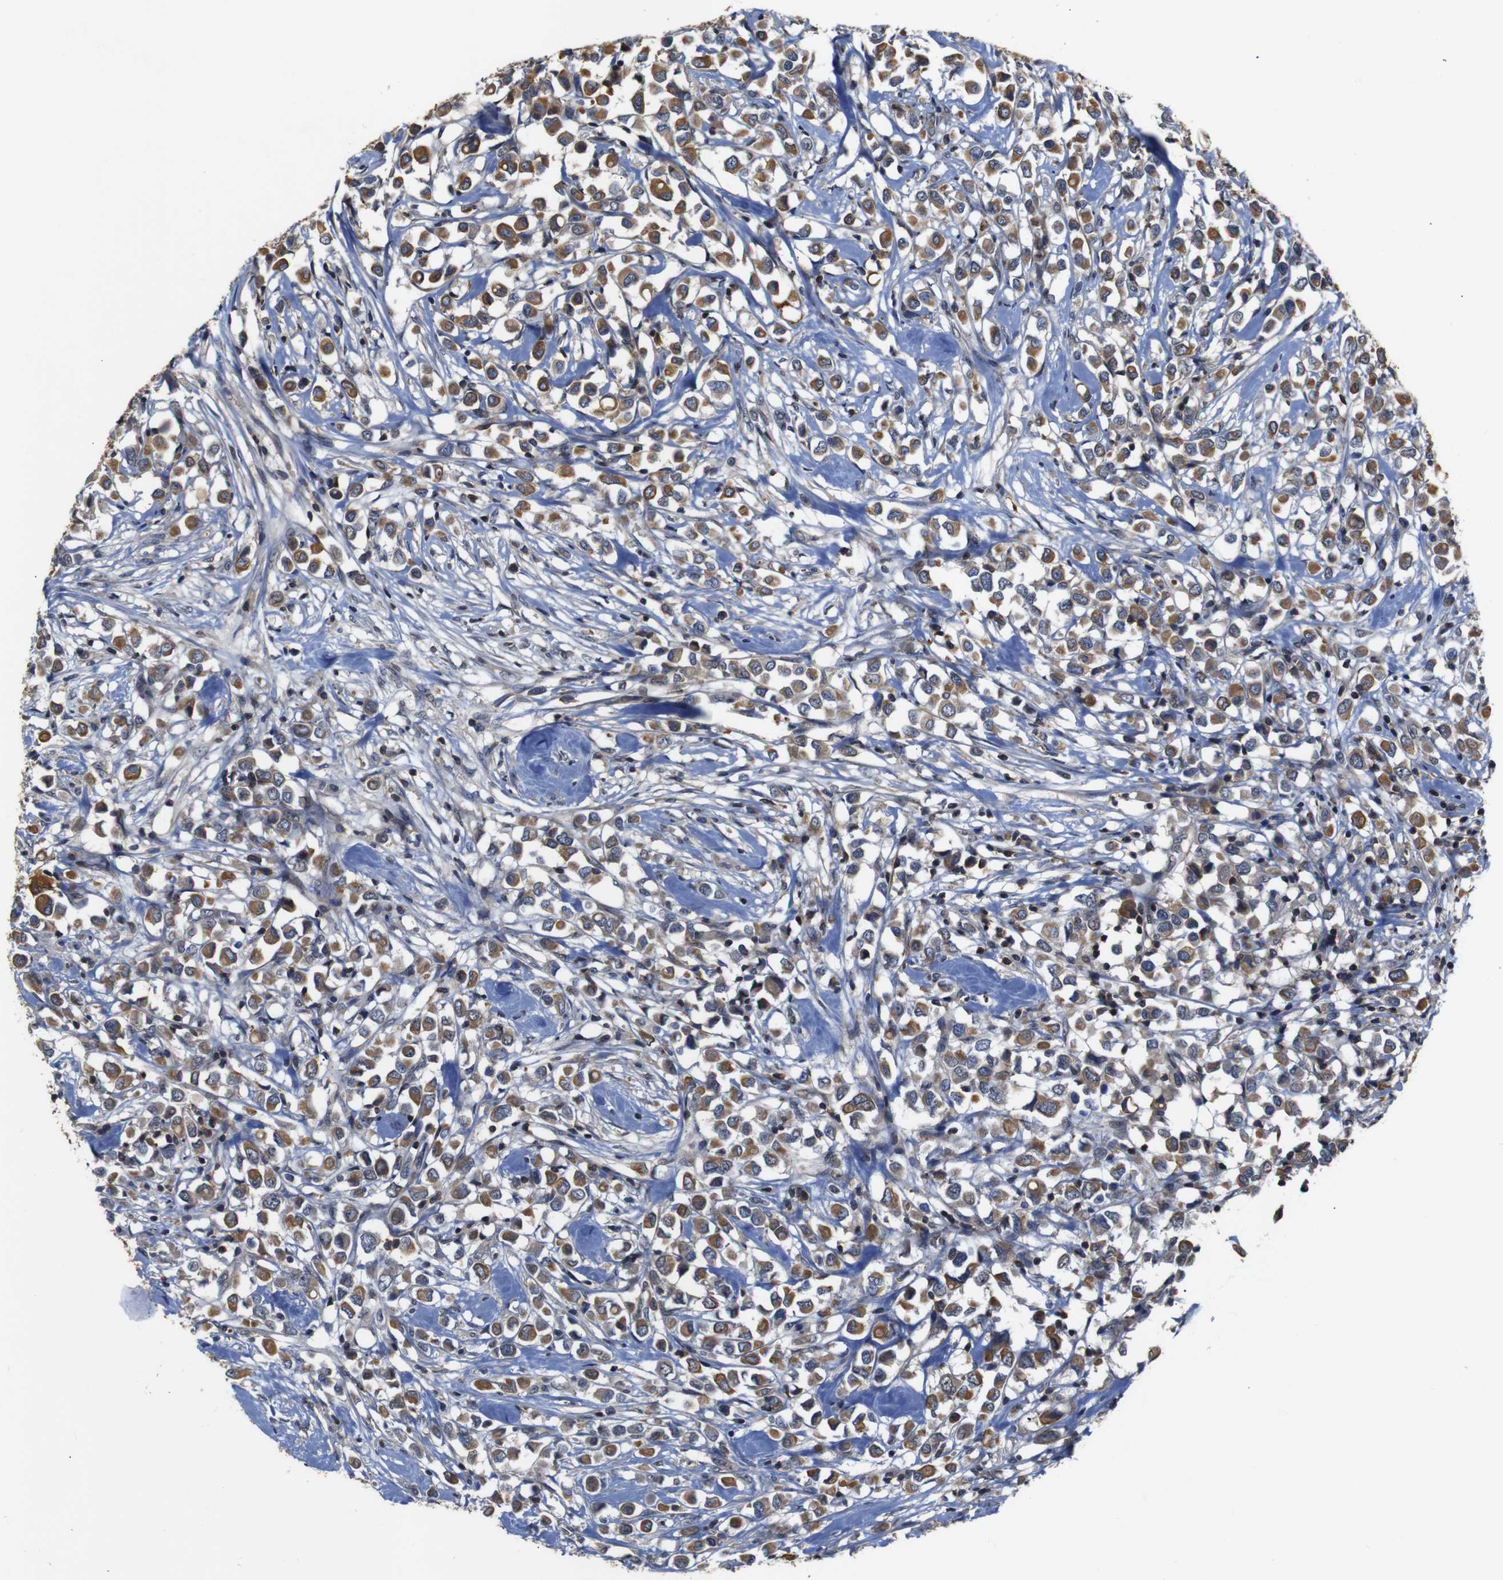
{"staining": {"intensity": "moderate", "quantity": ">75%", "location": "cytoplasmic/membranous"}, "tissue": "breast cancer", "cell_type": "Tumor cells", "image_type": "cancer", "snomed": [{"axis": "morphology", "description": "Duct carcinoma"}, {"axis": "topography", "description": "Breast"}], "caption": "Tumor cells show medium levels of moderate cytoplasmic/membranous expression in about >75% of cells in human breast cancer. (DAB (3,3'-diaminobenzidine) IHC with brightfield microscopy, high magnification).", "gene": "BRWD3", "patient": {"sex": "female", "age": 61}}